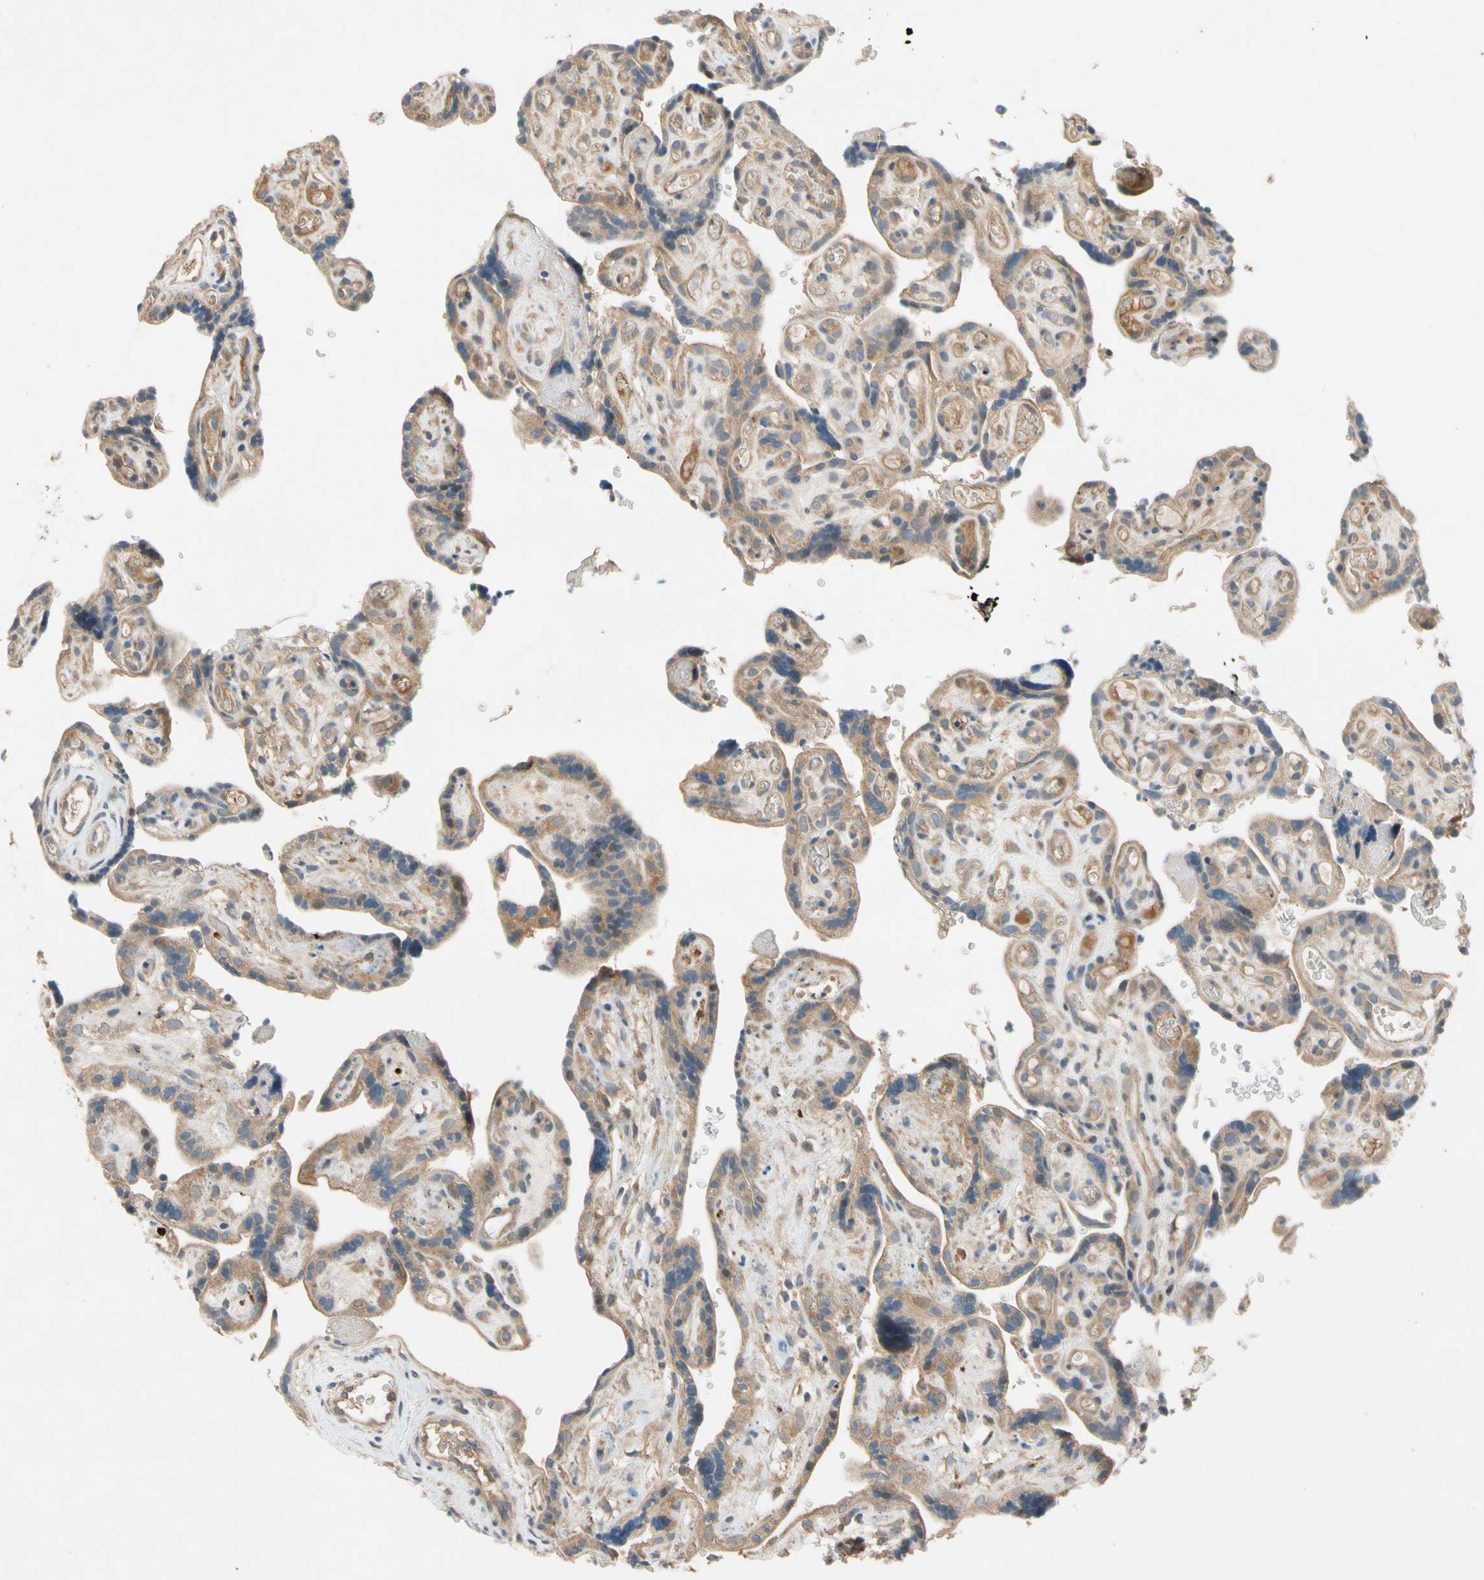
{"staining": {"intensity": "weak", "quantity": ">75%", "location": "cytoplasmic/membranous"}, "tissue": "placenta", "cell_type": "Decidual cells", "image_type": "normal", "snomed": [{"axis": "morphology", "description": "Normal tissue, NOS"}, {"axis": "topography", "description": "Placenta"}], "caption": "Immunohistochemistry (IHC) of benign placenta reveals low levels of weak cytoplasmic/membranous expression in approximately >75% of decidual cells.", "gene": "USP12", "patient": {"sex": "female", "age": 30}}